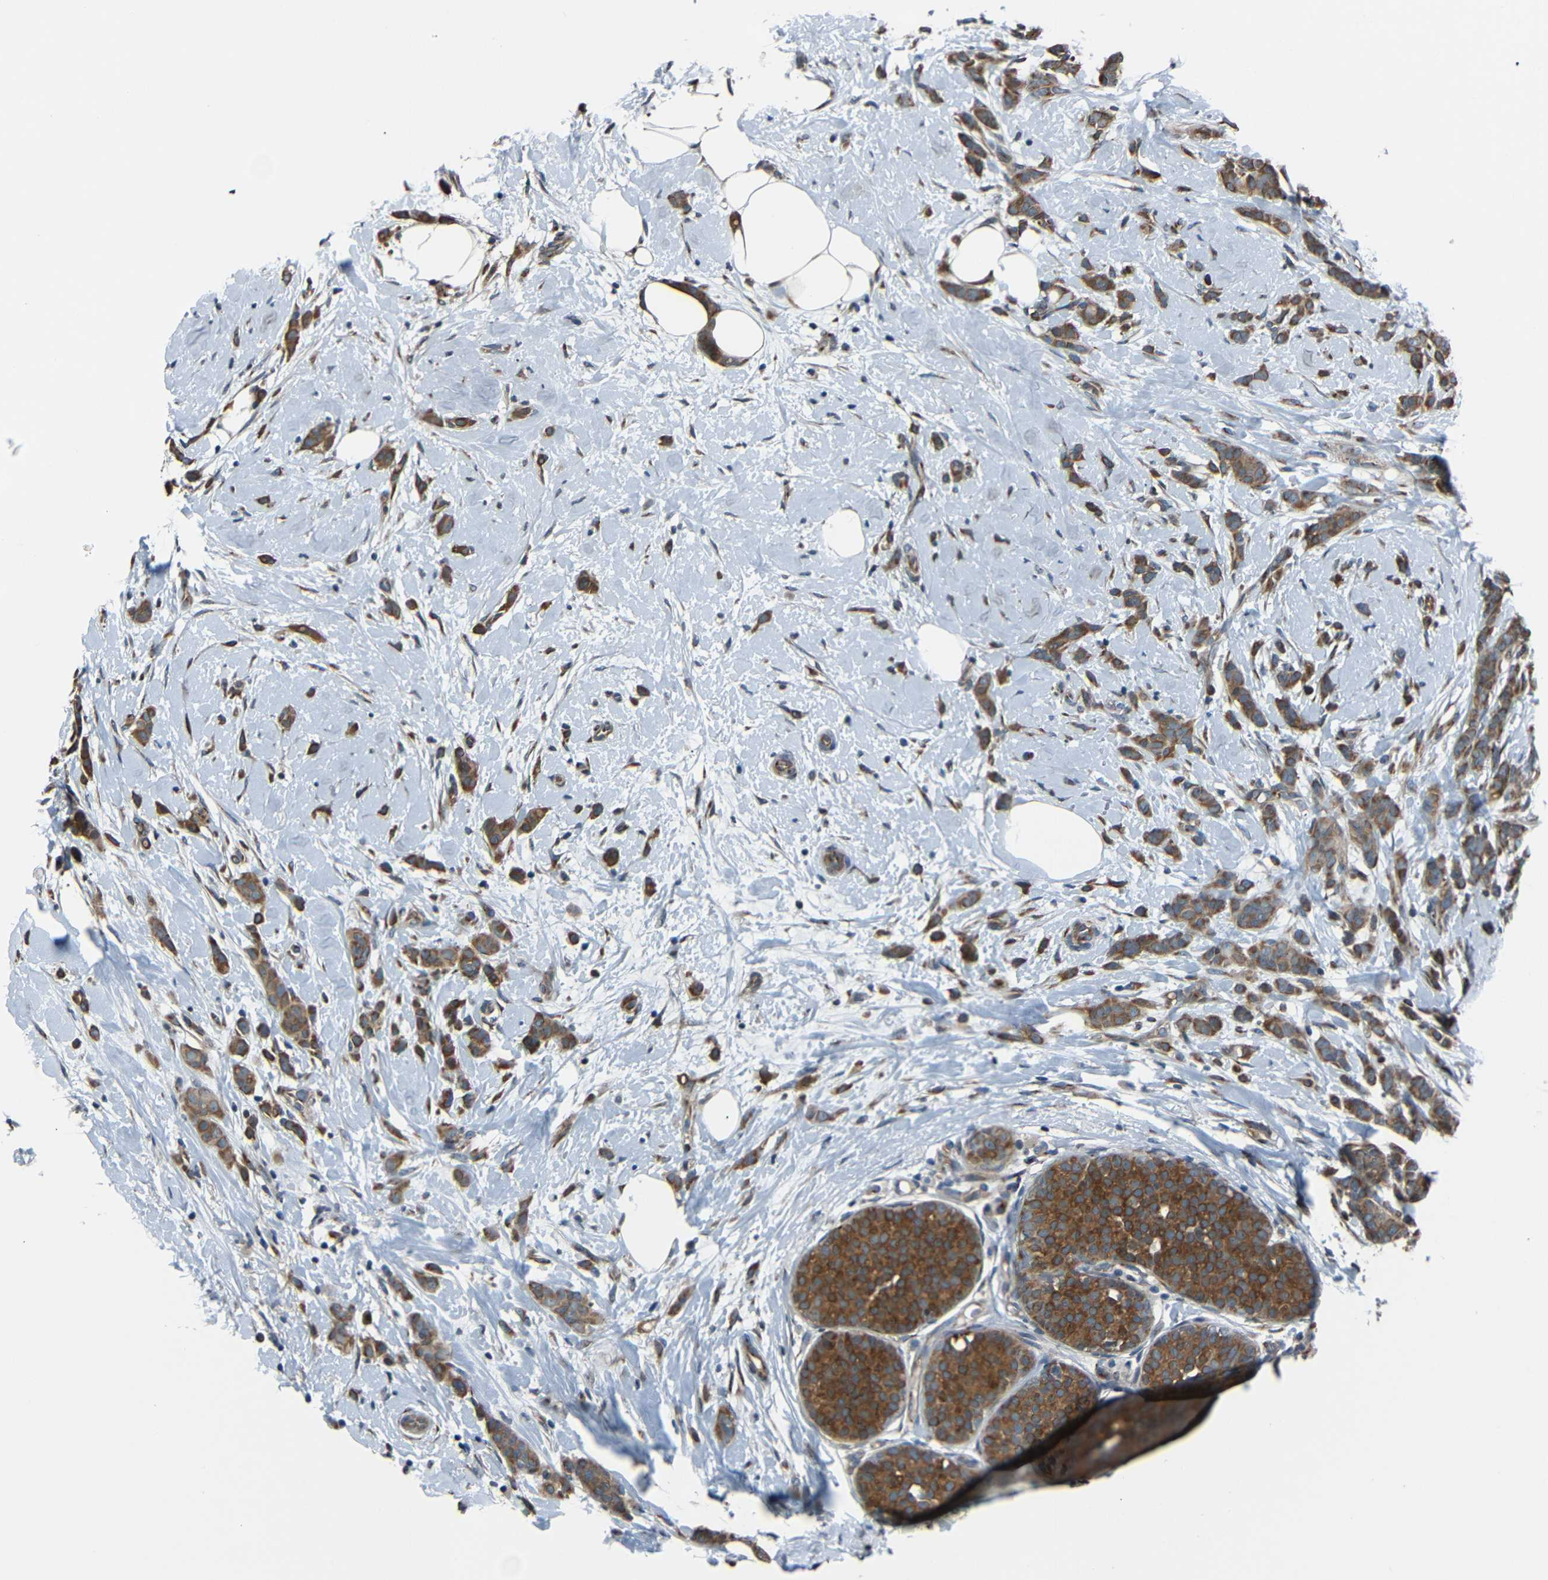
{"staining": {"intensity": "moderate", "quantity": ">75%", "location": "cytoplasmic/membranous"}, "tissue": "breast cancer", "cell_type": "Tumor cells", "image_type": "cancer", "snomed": [{"axis": "morphology", "description": "Lobular carcinoma, in situ"}, {"axis": "morphology", "description": "Lobular carcinoma"}, {"axis": "topography", "description": "Breast"}], "caption": "An image of human breast lobular carcinoma in situ stained for a protein displays moderate cytoplasmic/membranous brown staining in tumor cells.", "gene": "AKAP9", "patient": {"sex": "female", "age": 41}}